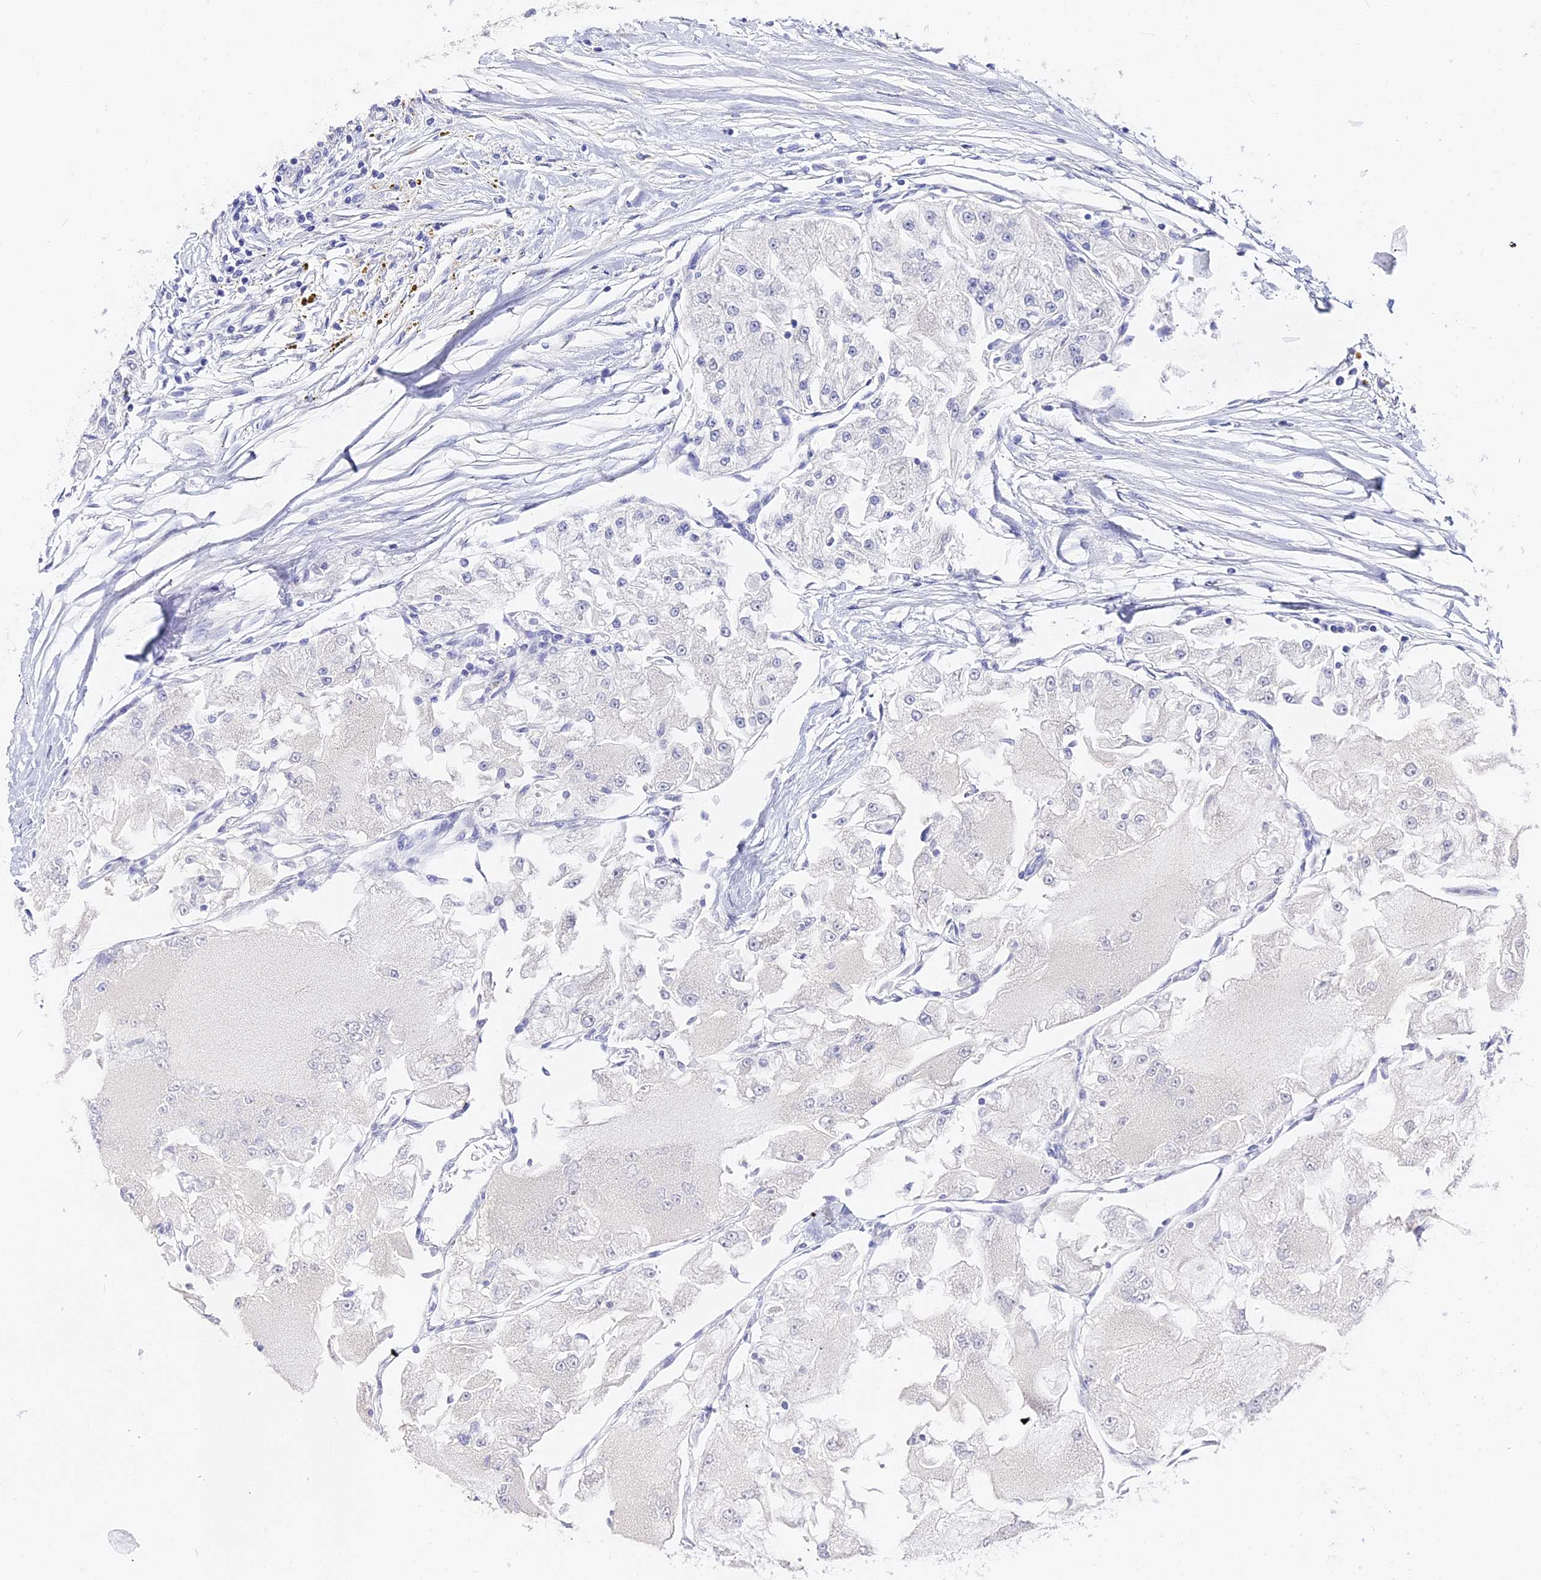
{"staining": {"intensity": "negative", "quantity": "none", "location": "none"}, "tissue": "renal cancer", "cell_type": "Tumor cells", "image_type": "cancer", "snomed": [{"axis": "morphology", "description": "Adenocarcinoma, NOS"}, {"axis": "topography", "description": "Kidney"}], "caption": "An IHC histopathology image of adenocarcinoma (renal) is shown. There is no staining in tumor cells of adenocarcinoma (renal).", "gene": "VPS33B", "patient": {"sex": "female", "age": 72}}